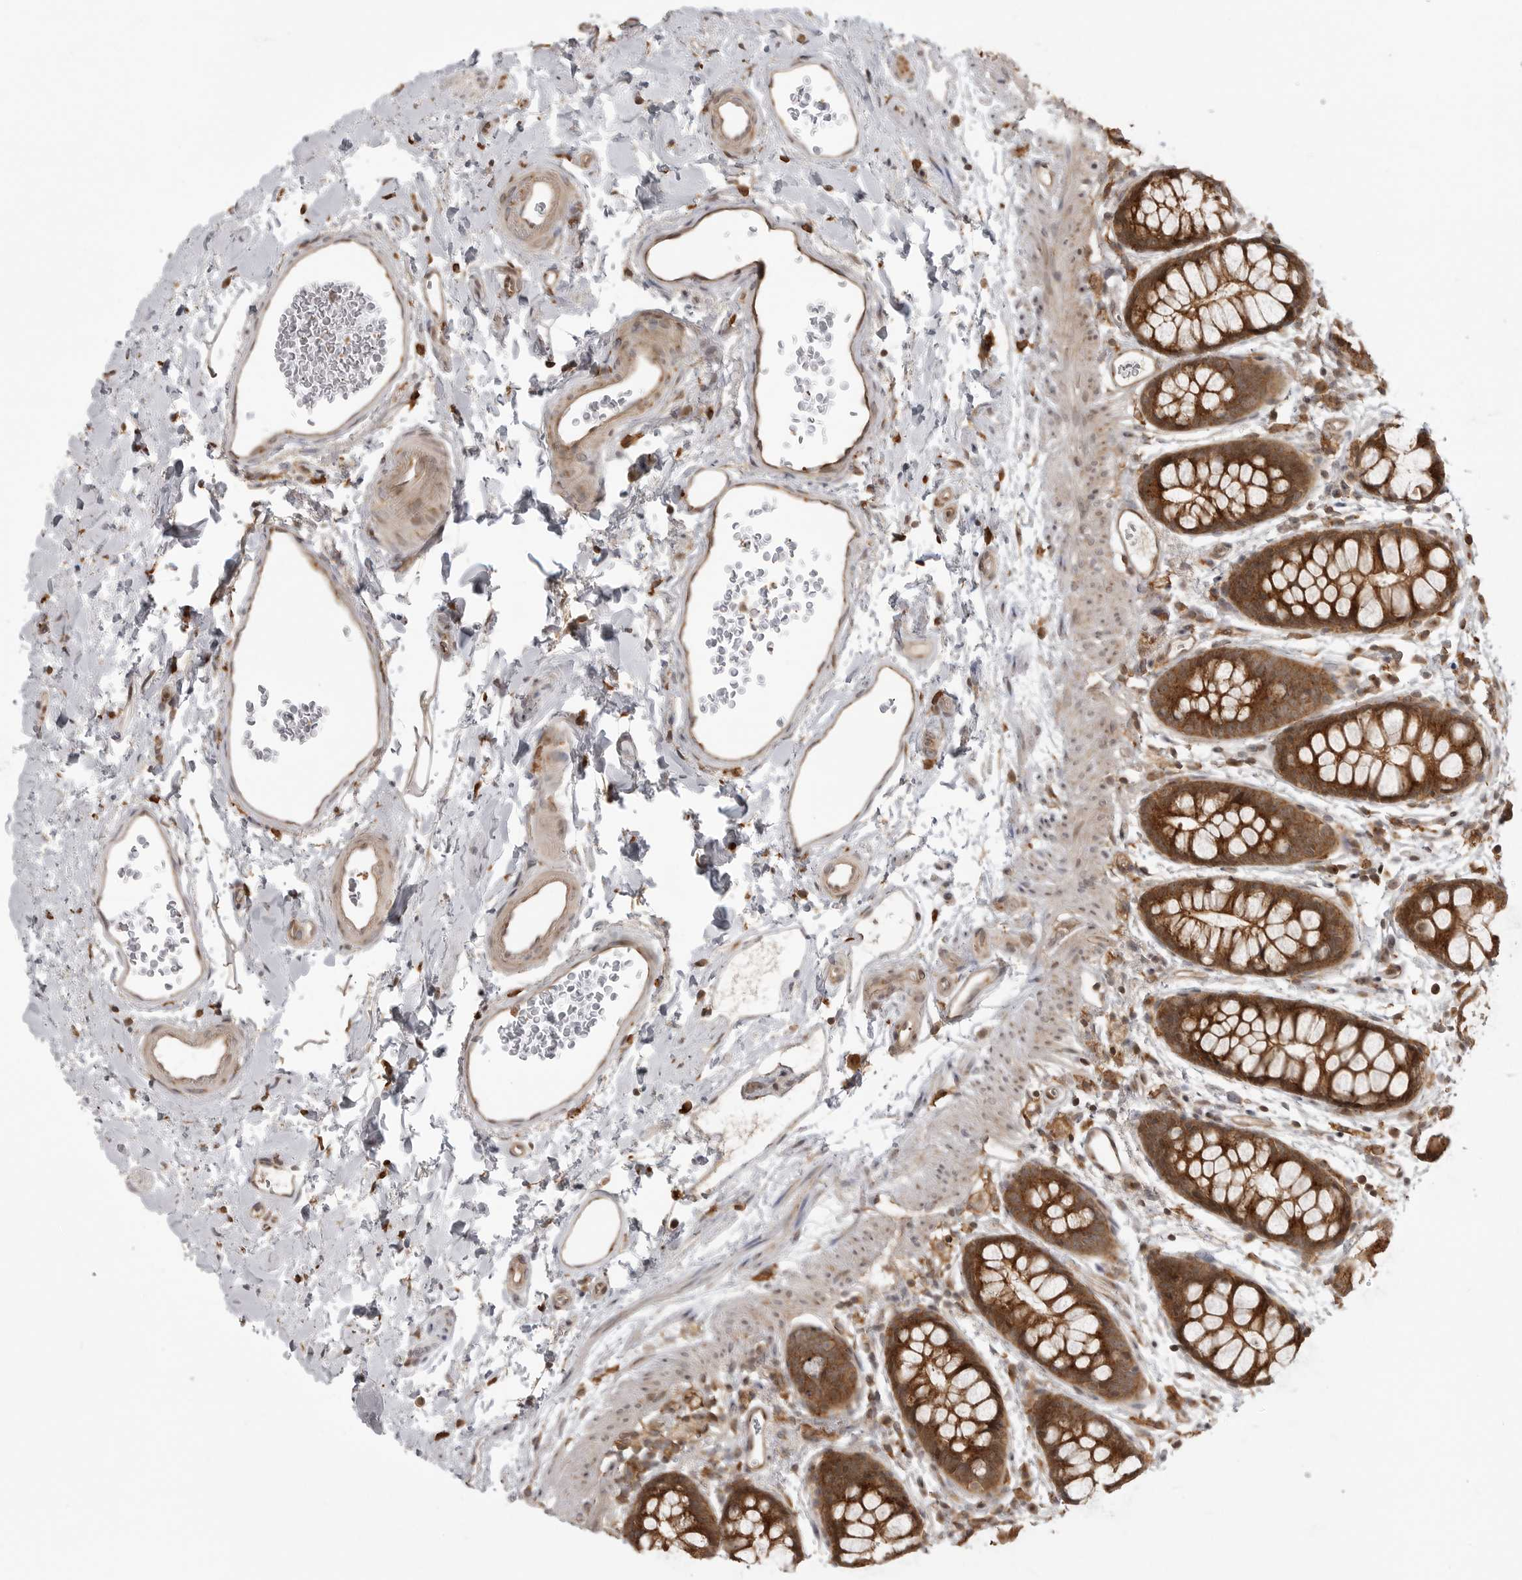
{"staining": {"intensity": "strong", "quantity": ">75%", "location": "cytoplasmic/membranous"}, "tissue": "rectum", "cell_type": "Glandular cells", "image_type": "normal", "snomed": [{"axis": "morphology", "description": "Normal tissue, NOS"}, {"axis": "topography", "description": "Rectum"}], "caption": "Rectum stained with a brown dye reveals strong cytoplasmic/membranous positive expression in approximately >75% of glandular cells.", "gene": "FAT3", "patient": {"sex": "female", "age": 65}}